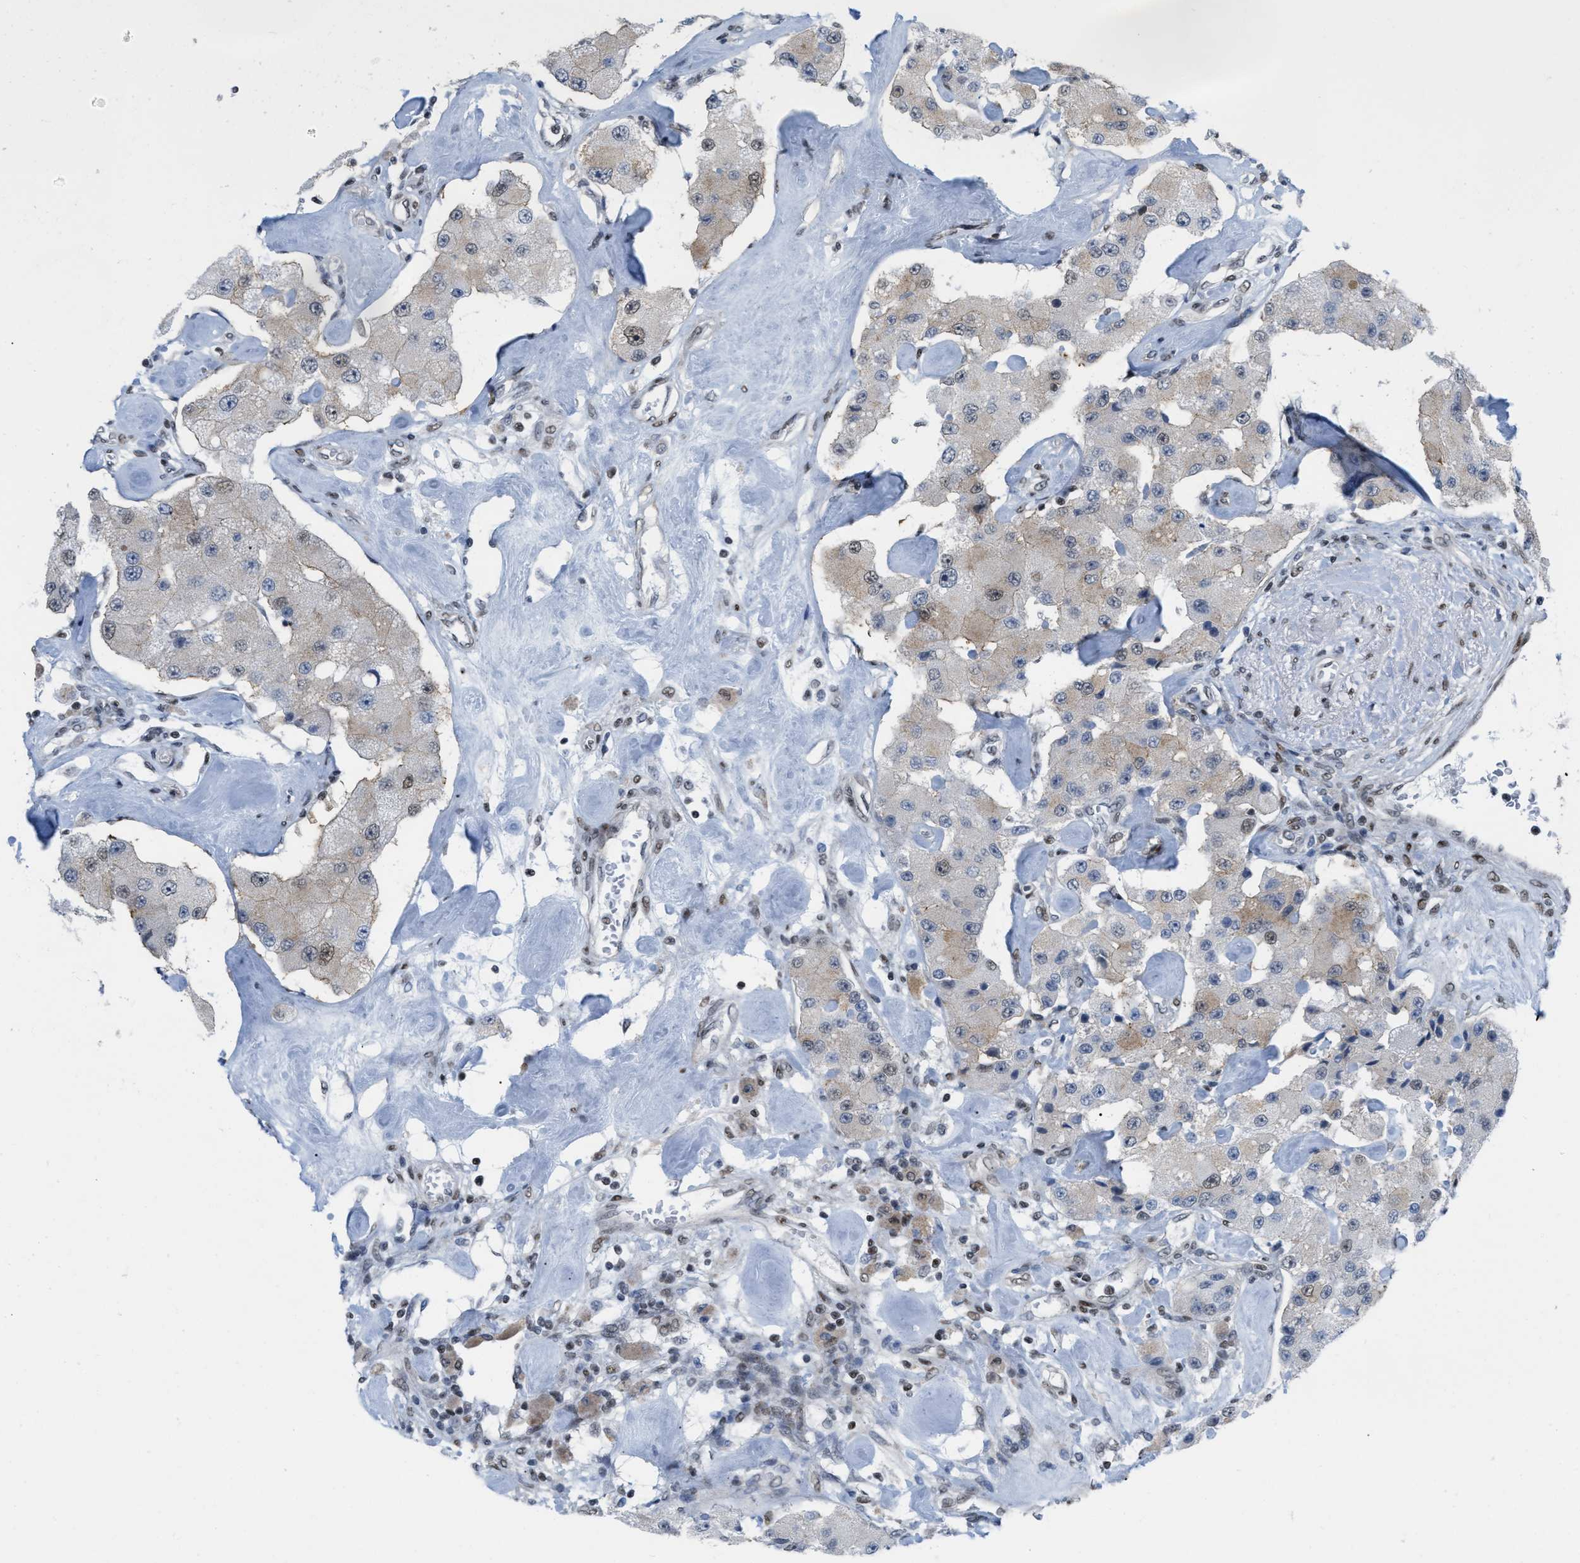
{"staining": {"intensity": "weak", "quantity": "<25%", "location": "cytoplasmic/membranous,nuclear"}, "tissue": "carcinoid", "cell_type": "Tumor cells", "image_type": "cancer", "snomed": [{"axis": "morphology", "description": "Carcinoid, malignant, NOS"}, {"axis": "topography", "description": "Pancreas"}], "caption": "Carcinoid (malignant) was stained to show a protein in brown. There is no significant staining in tumor cells.", "gene": "MIER1", "patient": {"sex": "male", "age": 41}}